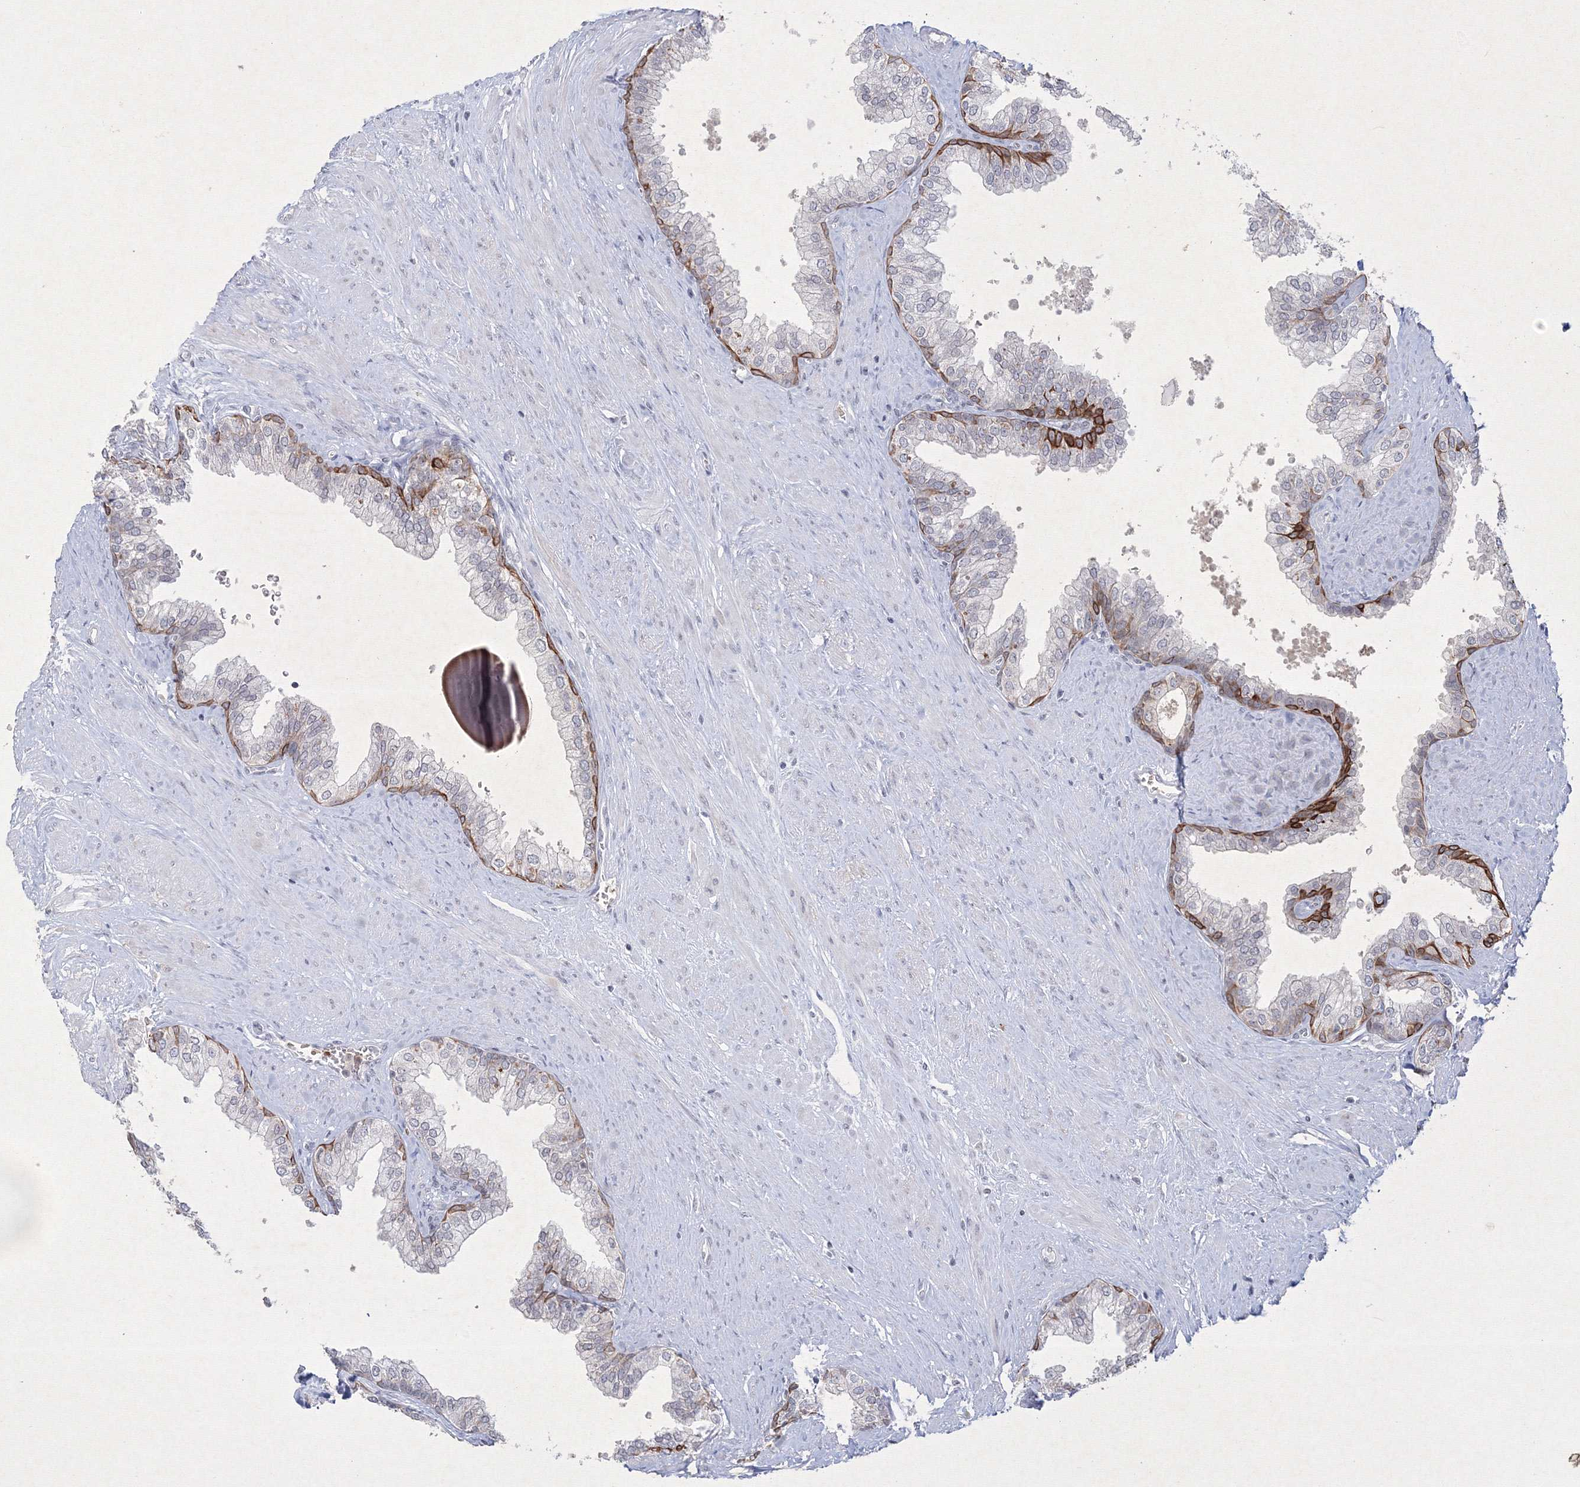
{"staining": {"intensity": "moderate", "quantity": "<25%", "location": "cytoplasmic/membranous"}, "tissue": "prostate", "cell_type": "Glandular cells", "image_type": "normal", "snomed": [{"axis": "morphology", "description": "Normal tissue, NOS"}, {"axis": "morphology", "description": "Urothelial carcinoma, Low grade"}, {"axis": "topography", "description": "Urinary bladder"}, {"axis": "topography", "description": "Prostate"}], "caption": "Immunohistochemical staining of benign prostate demonstrates <25% levels of moderate cytoplasmic/membranous protein expression in about <25% of glandular cells. (brown staining indicates protein expression, while blue staining denotes nuclei).", "gene": "NXPE3", "patient": {"sex": "male", "age": 60}}